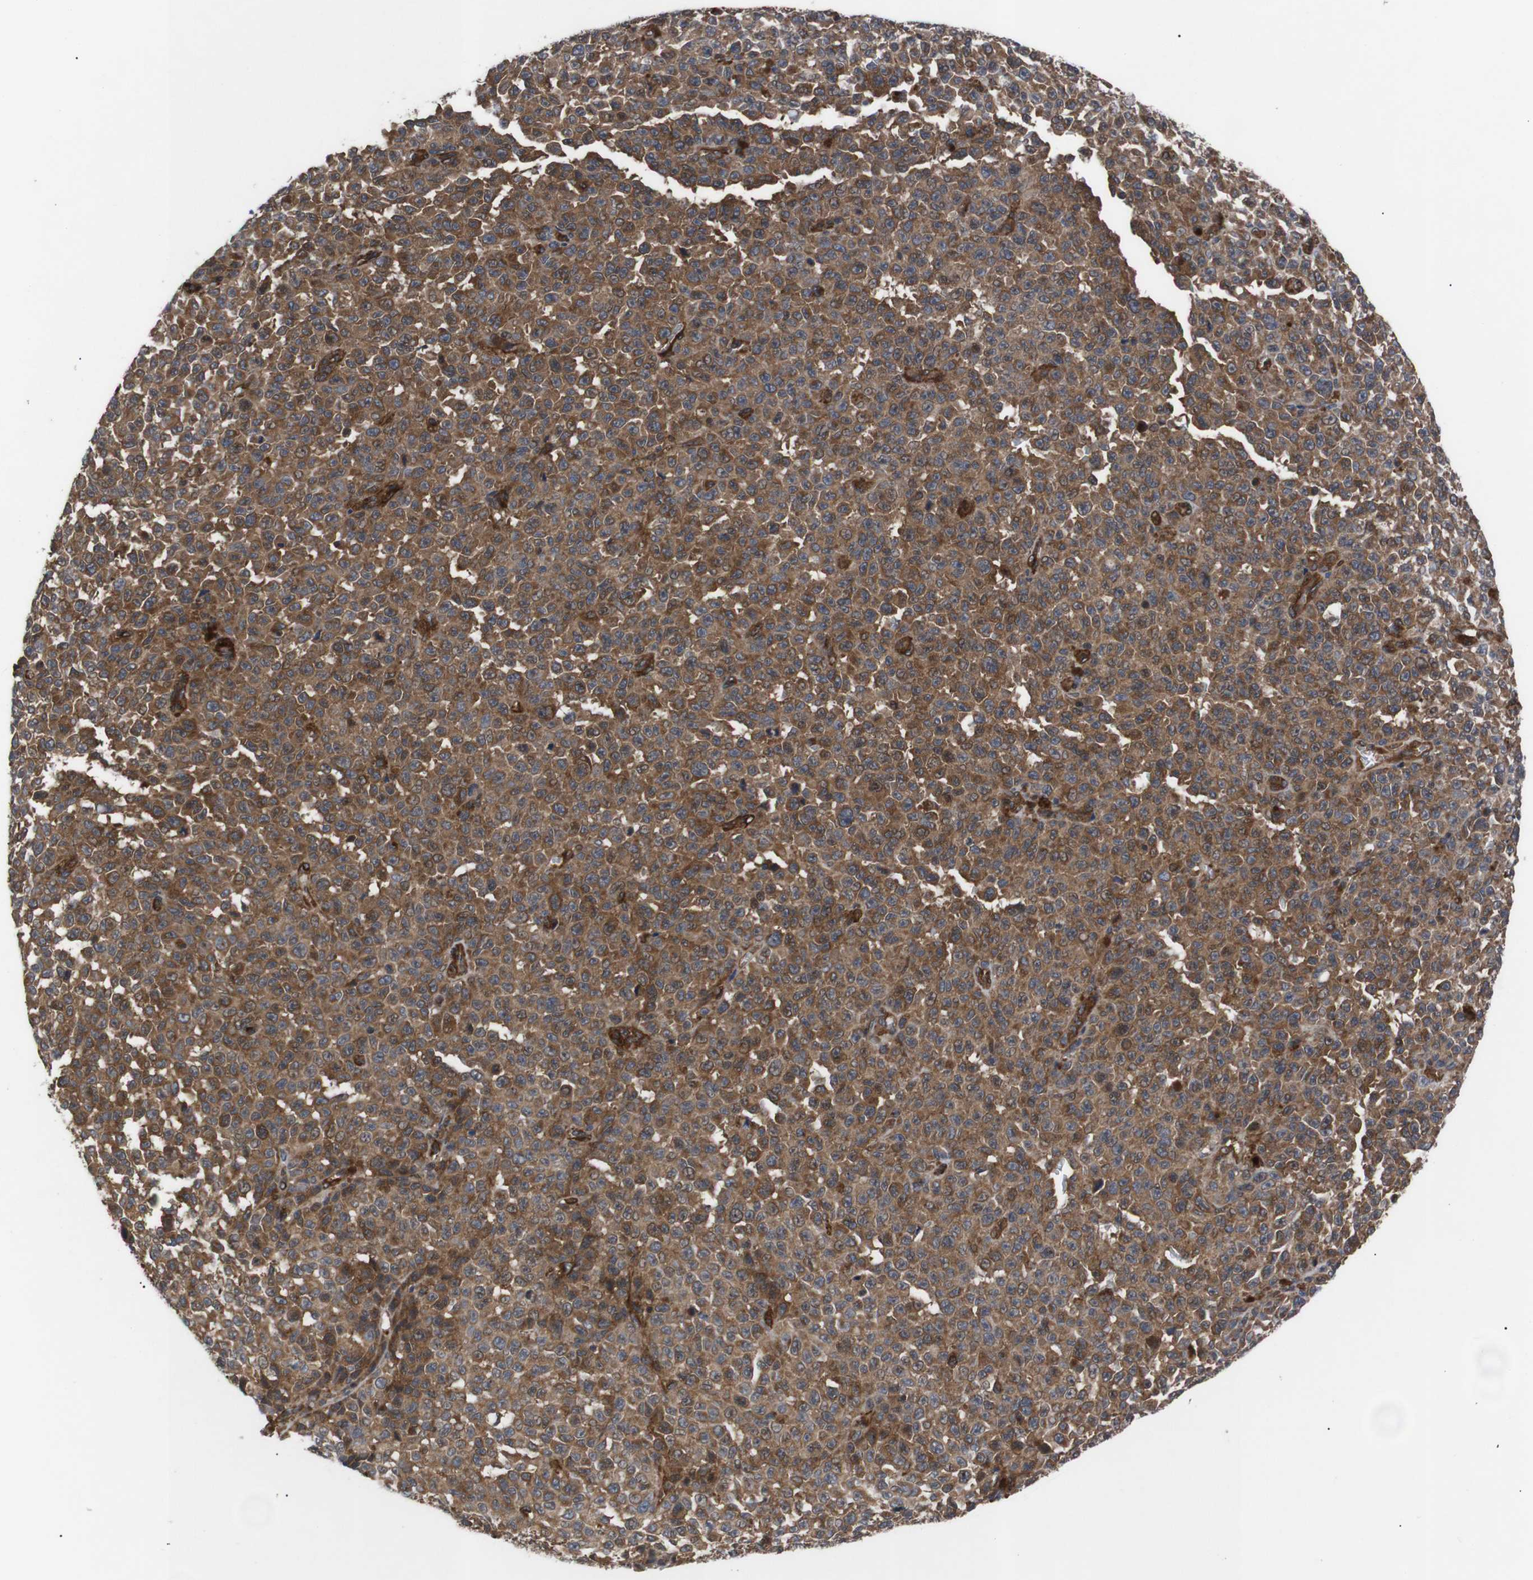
{"staining": {"intensity": "moderate", "quantity": ">75%", "location": "cytoplasmic/membranous"}, "tissue": "melanoma", "cell_type": "Tumor cells", "image_type": "cancer", "snomed": [{"axis": "morphology", "description": "Malignant melanoma, NOS"}, {"axis": "topography", "description": "Skin"}], "caption": "DAB (3,3'-diaminobenzidine) immunohistochemical staining of human malignant melanoma reveals moderate cytoplasmic/membranous protein staining in about >75% of tumor cells.", "gene": "PAWR", "patient": {"sex": "female", "age": 82}}